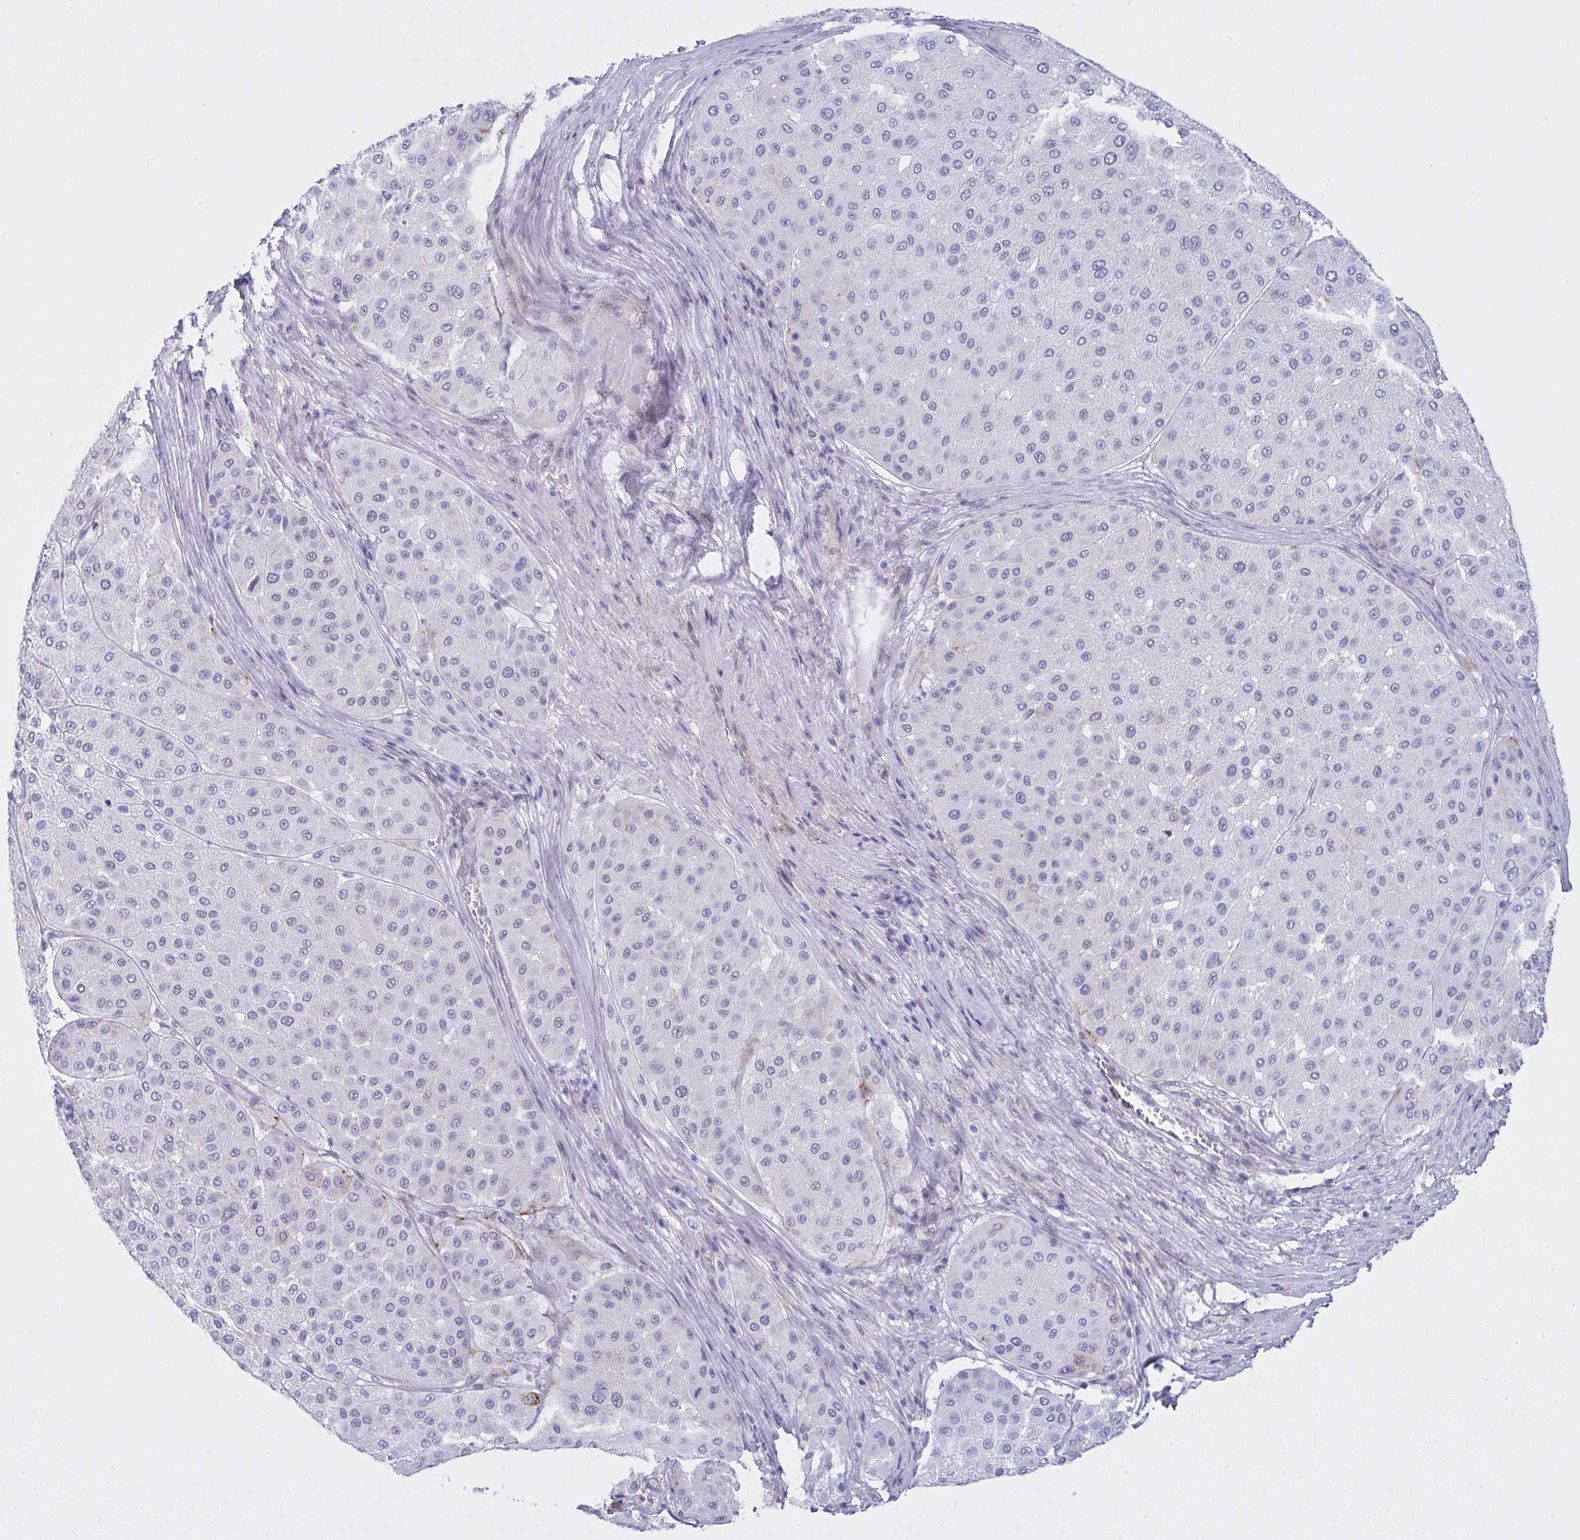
{"staining": {"intensity": "negative", "quantity": "none", "location": "none"}, "tissue": "melanoma", "cell_type": "Tumor cells", "image_type": "cancer", "snomed": [{"axis": "morphology", "description": "Malignant melanoma, Metastatic site"}, {"axis": "topography", "description": "Smooth muscle"}], "caption": "The histopathology image displays no significant positivity in tumor cells of malignant melanoma (metastatic site). (Brightfield microscopy of DAB (3,3'-diaminobenzidine) immunohistochemistry at high magnification).", "gene": "FBXL22", "patient": {"sex": "male", "age": 41}}